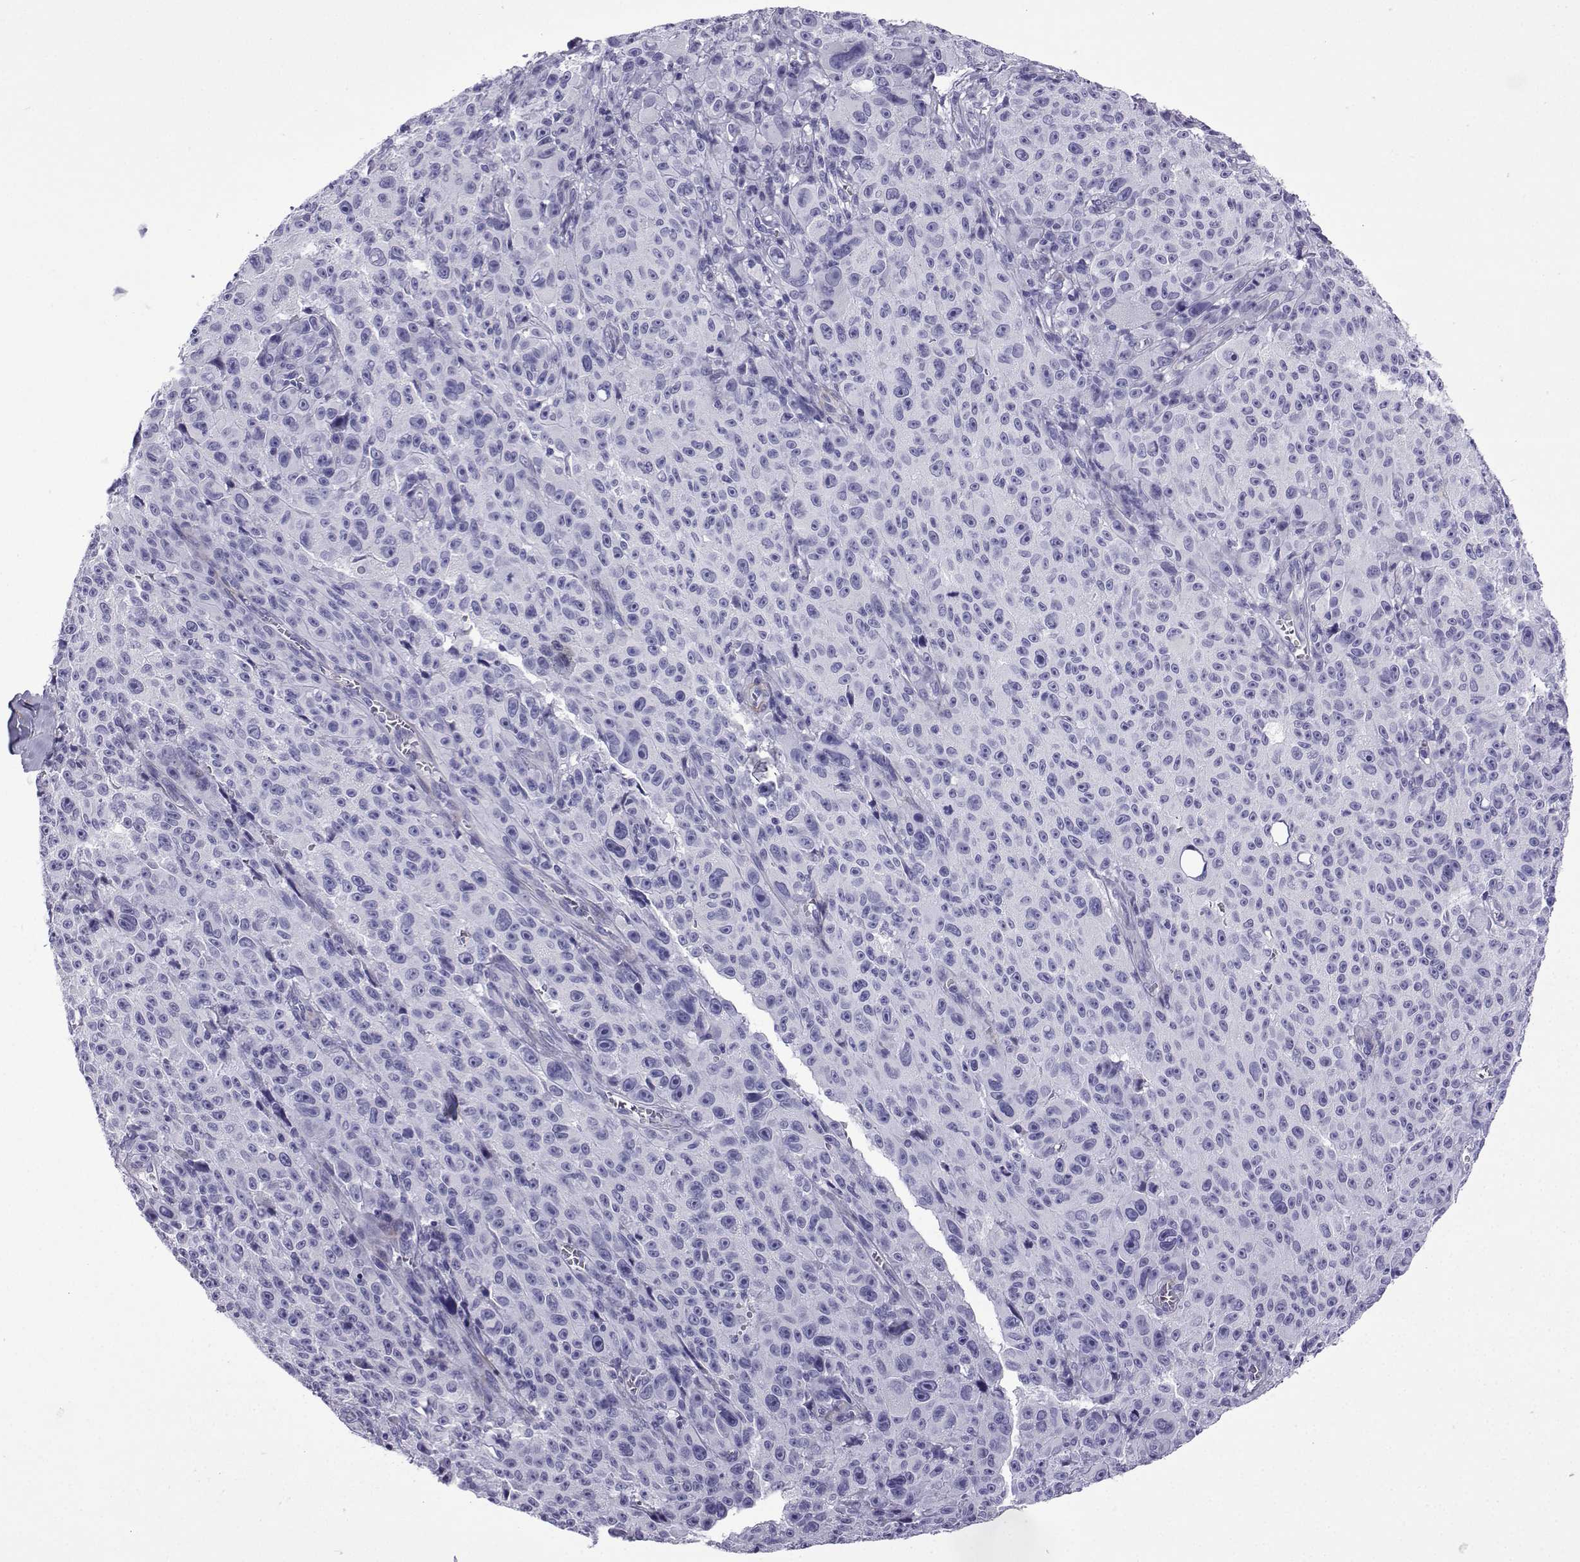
{"staining": {"intensity": "negative", "quantity": "none", "location": "none"}, "tissue": "melanoma", "cell_type": "Tumor cells", "image_type": "cancer", "snomed": [{"axis": "morphology", "description": "Malignant melanoma, NOS"}, {"axis": "topography", "description": "Skin"}], "caption": "Immunohistochemical staining of human melanoma shows no significant staining in tumor cells. The staining was performed using DAB to visualize the protein expression in brown, while the nuclei were stained in blue with hematoxylin (Magnification: 20x).", "gene": "KCNF1", "patient": {"sex": "female", "age": 82}}